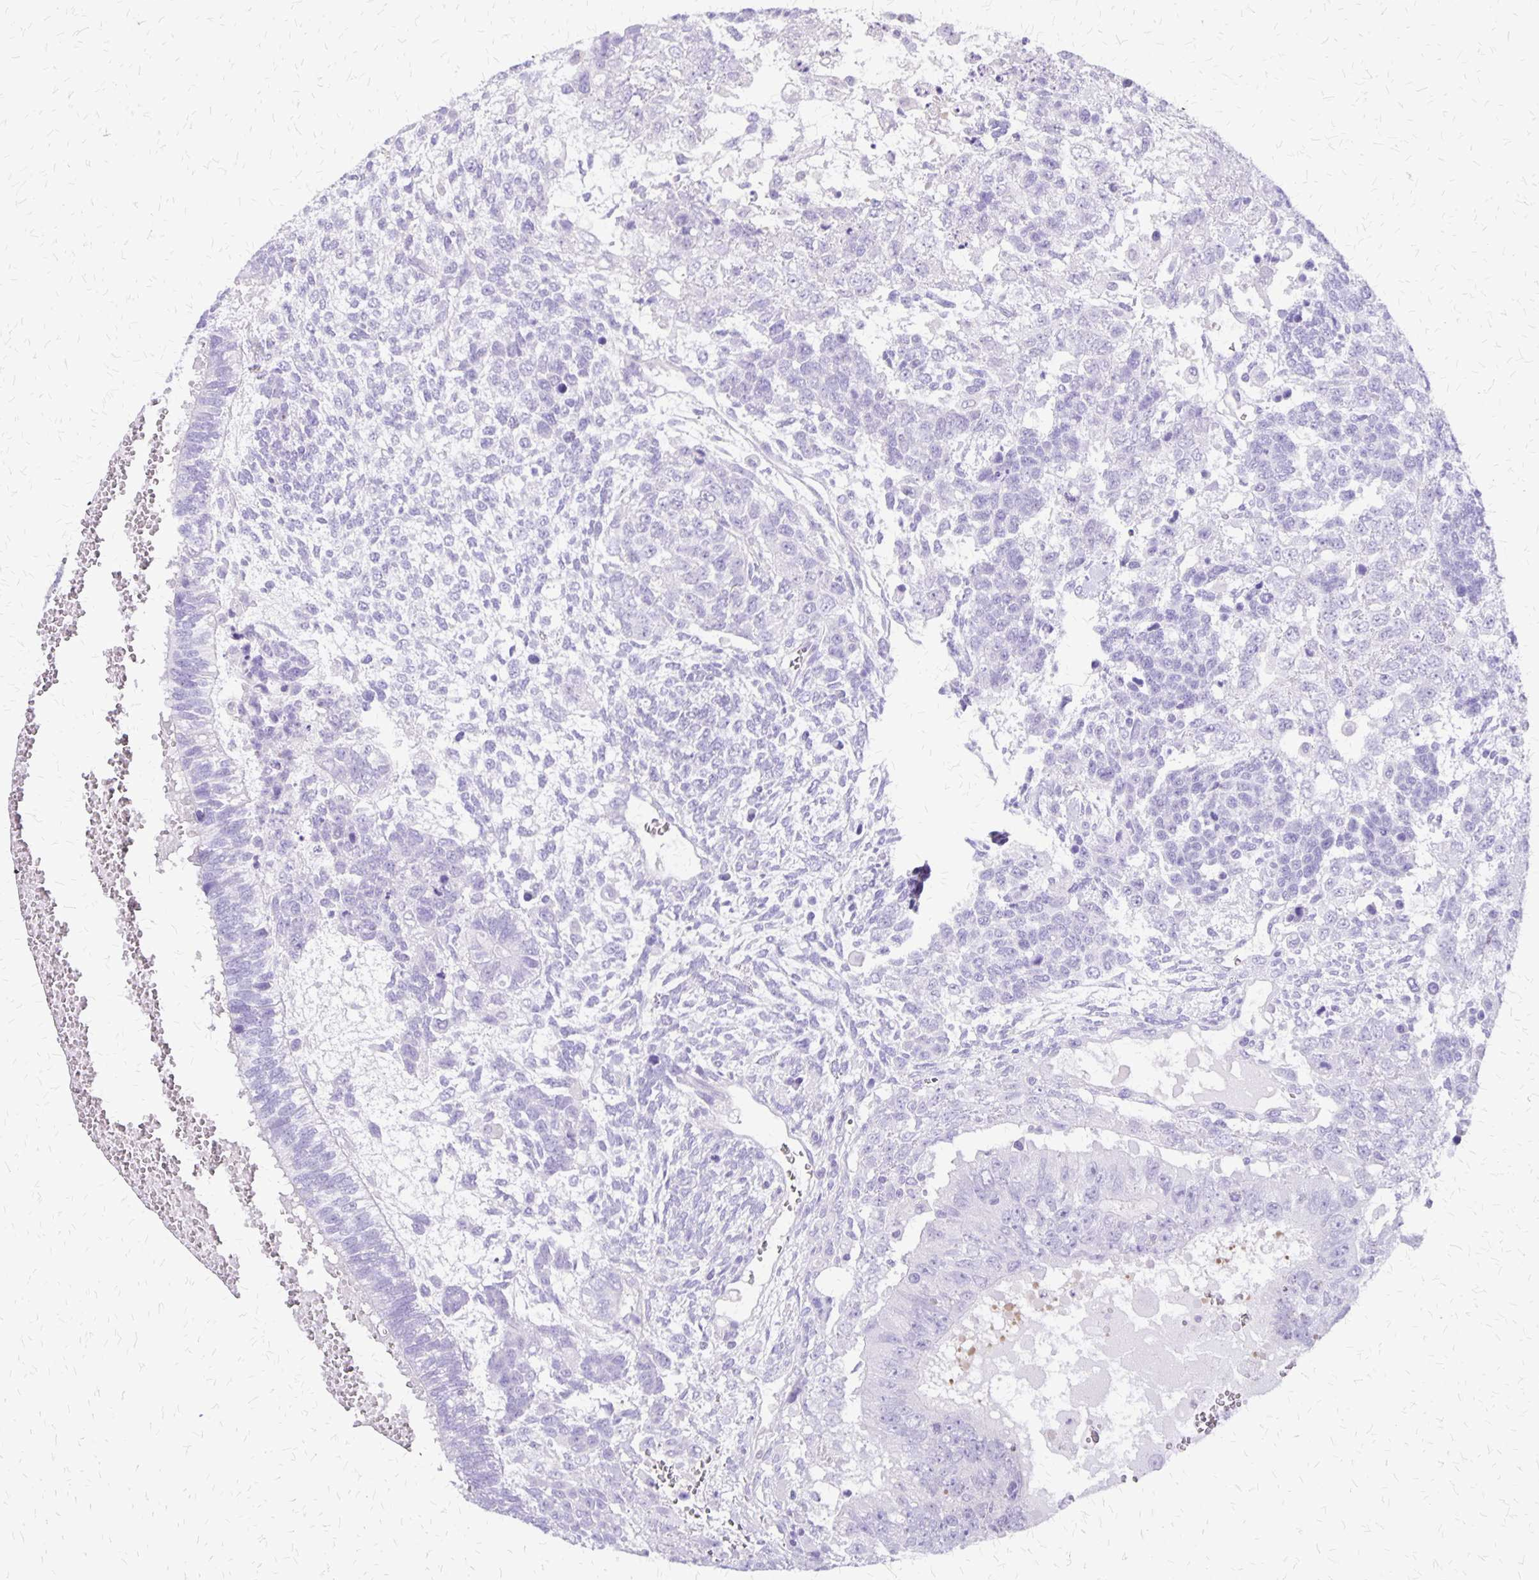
{"staining": {"intensity": "negative", "quantity": "none", "location": "none"}, "tissue": "testis cancer", "cell_type": "Tumor cells", "image_type": "cancer", "snomed": [{"axis": "morphology", "description": "Normal tissue, NOS"}, {"axis": "morphology", "description": "Carcinoma, Embryonal, NOS"}, {"axis": "topography", "description": "Testis"}, {"axis": "topography", "description": "Epididymis"}], "caption": "Testis cancer was stained to show a protein in brown. There is no significant staining in tumor cells. (DAB (3,3'-diaminobenzidine) immunohistochemistry with hematoxylin counter stain).", "gene": "SI", "patient": {"sex": "male", "age": 23}}